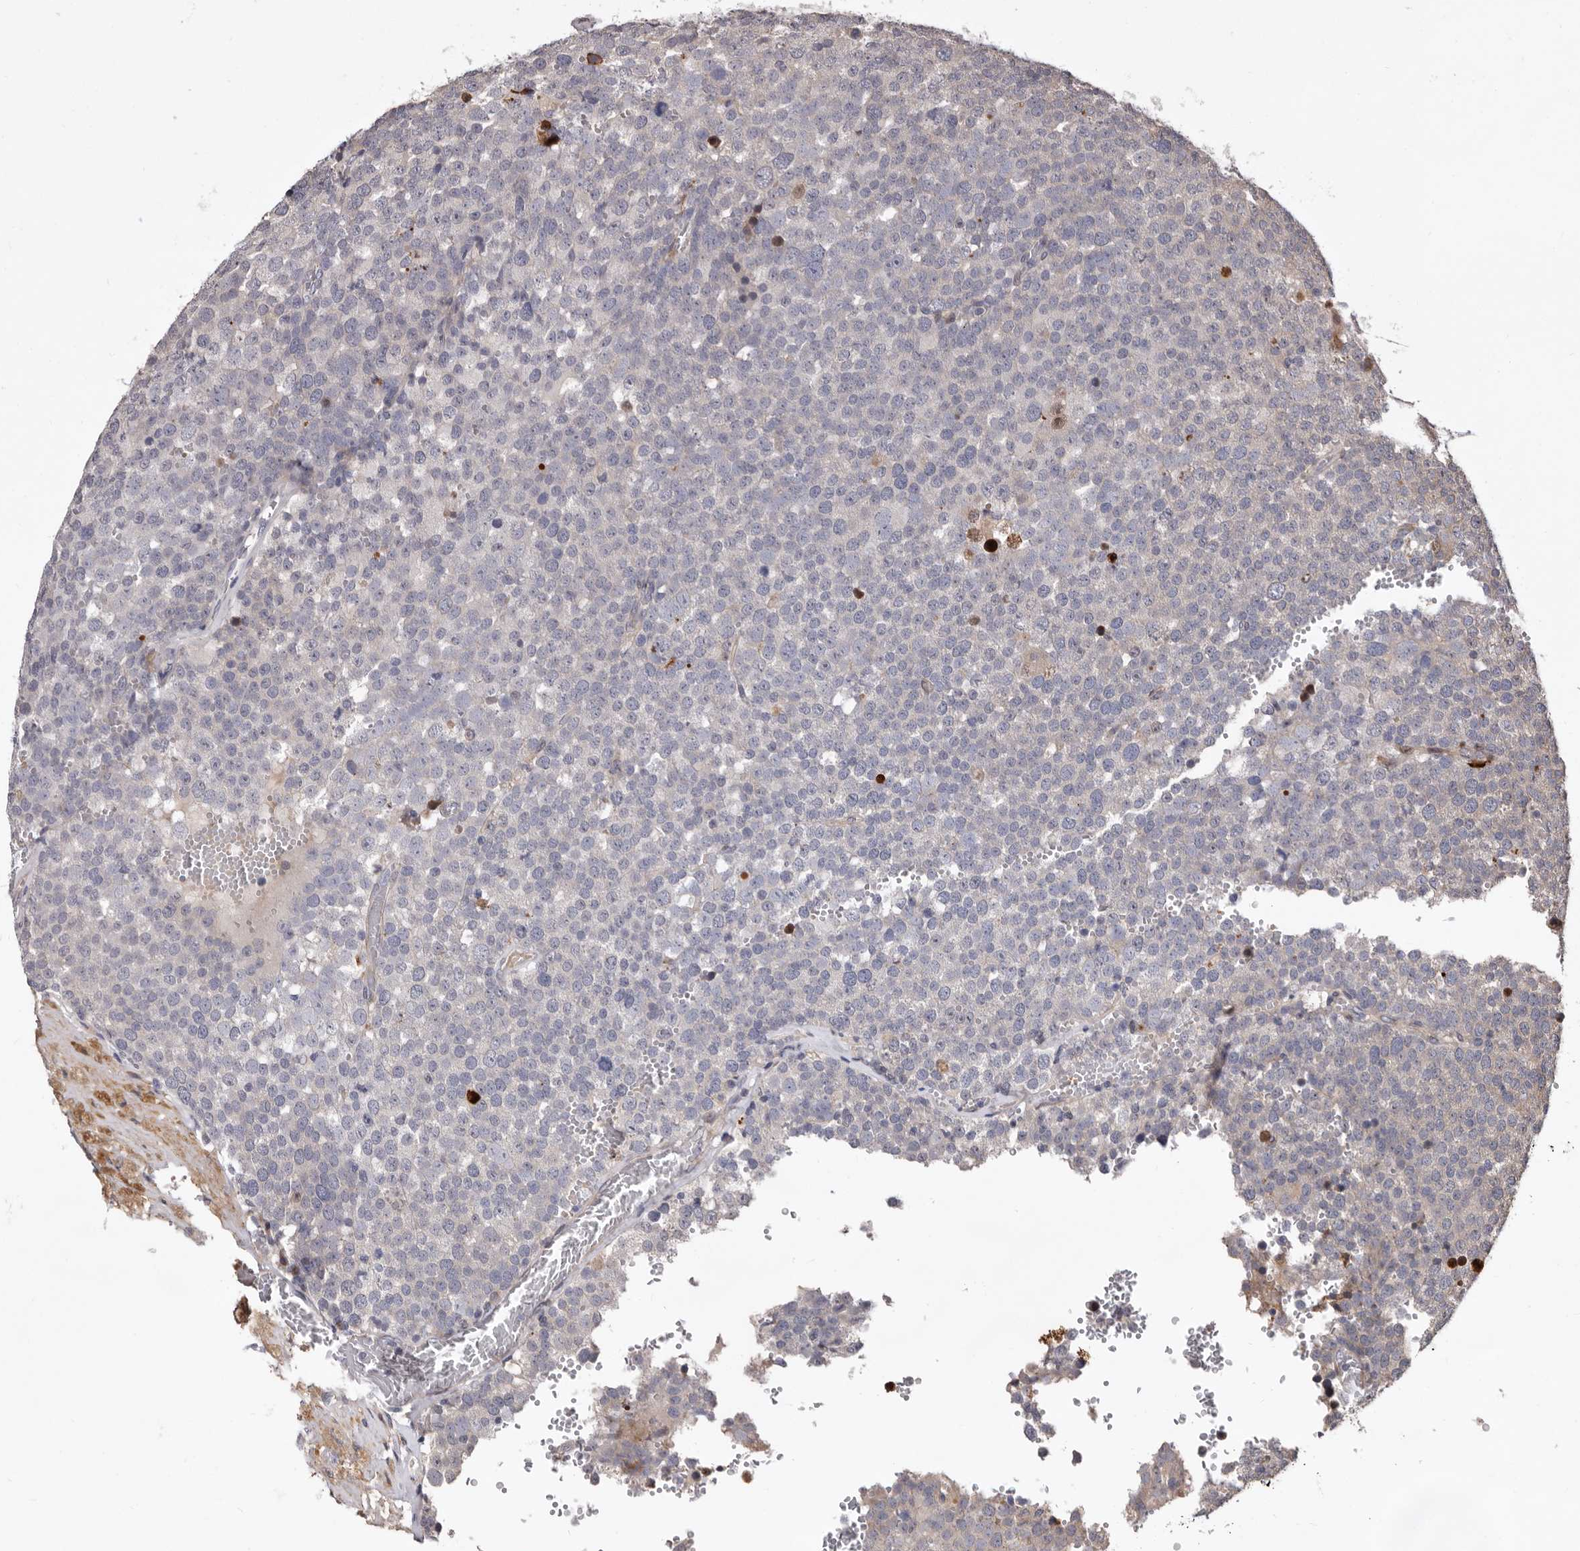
{"staining": {"intensity": "negative", "quantity": "none", "location": "none"}, "tissue": "testis cancer", "cell_type": "Tumor cells", "image_type": "cancer", "snomed": [{"axis": "morphology", "description": "Seminoma, NOS"}, {"axis": "topography", "description": "Testis"}], "caption": "Seminoma (testis) was stained to show a protein in brown. There is no significant positivity in tumor cells. (DAB (3,3'-diaminobenzidine) immunohistochemistry (IHC) with hematoxylin counter stain).", "gene": "WEE2", "patient": {"sex": "male", "age": 71}}